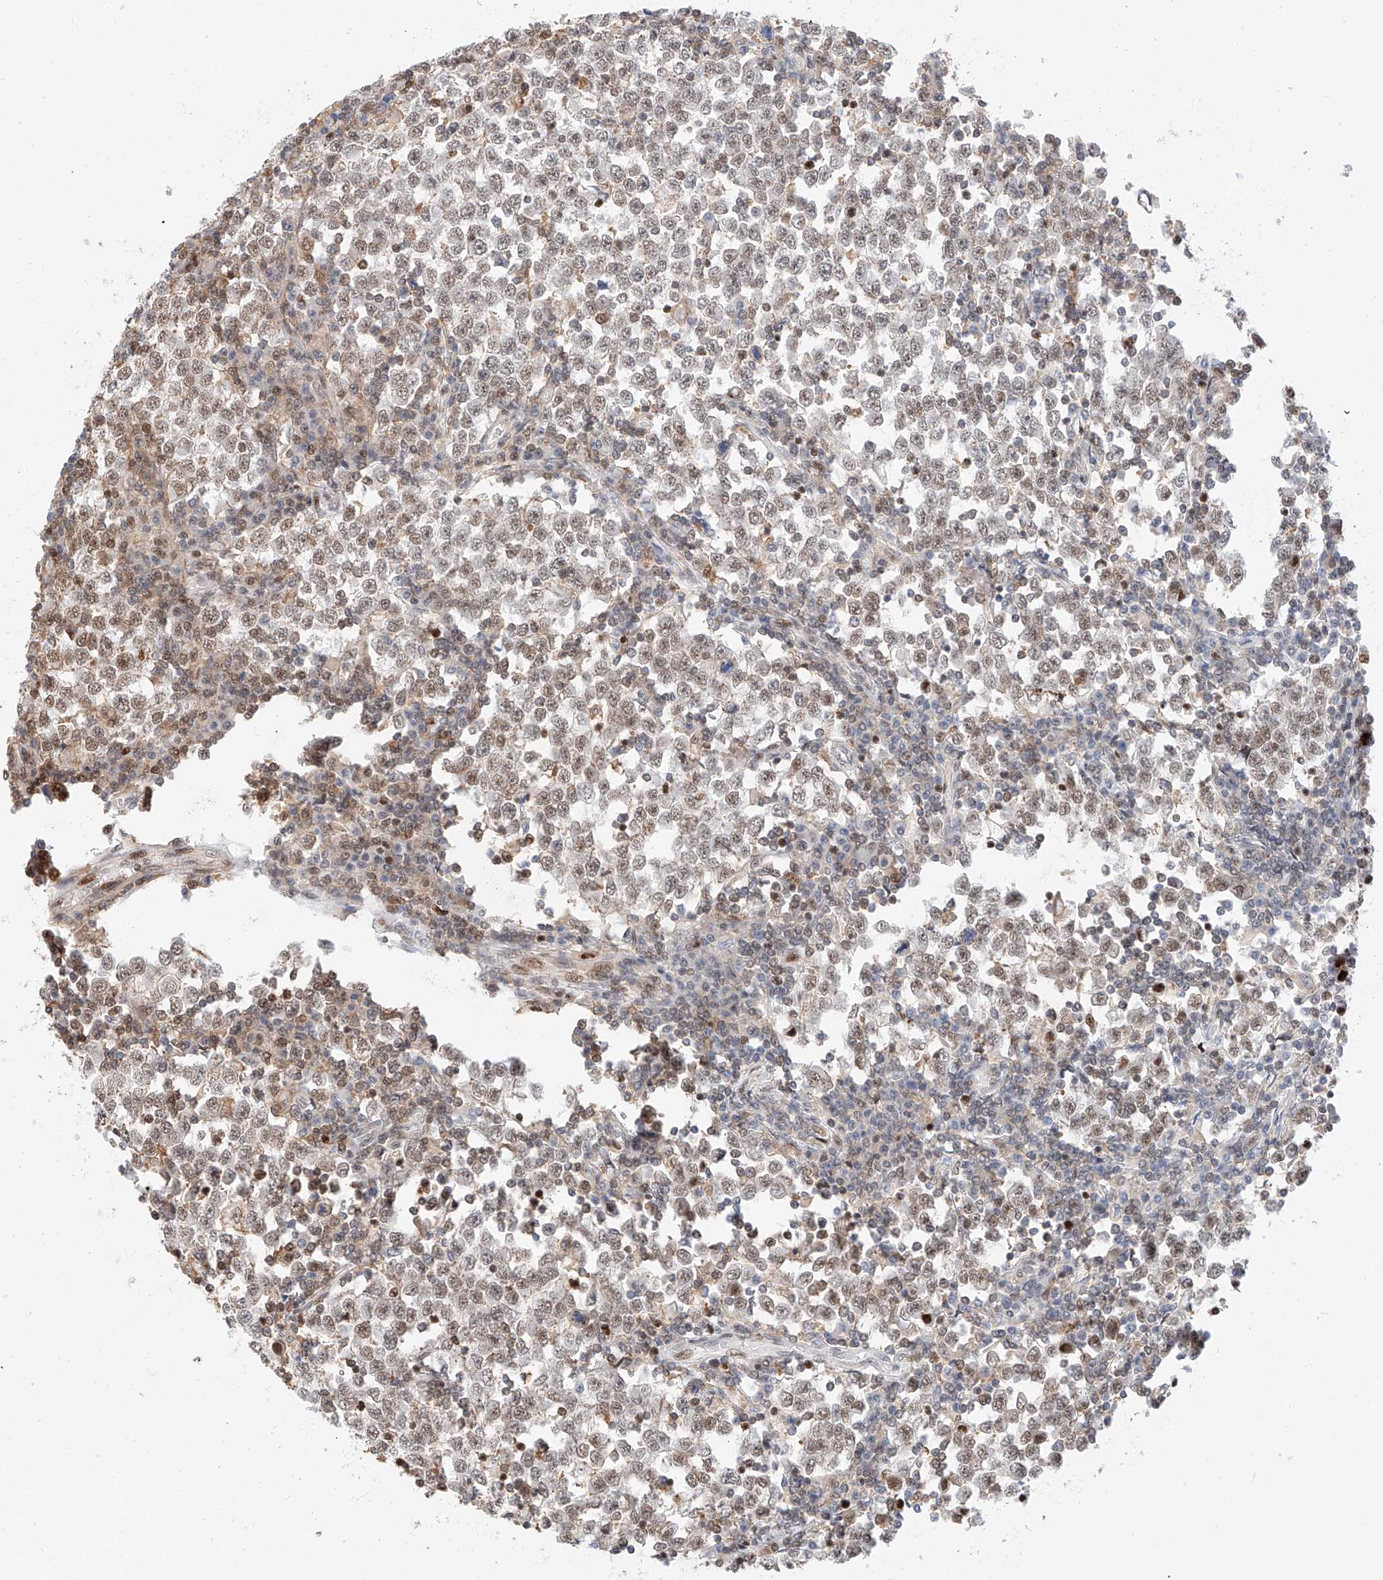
{"staining": {"intensity": "moderate", "quantity": "25%-75%", "location": "nuclear"}, "tissue": "testis cancer", "cell_type": "Tumor cells", "image_type": "cancer", "snomed": [{"axis": "morphology", "description": "Seminoma, NOS"}, {"axis": "topography", "description": "Testis"}], "caption": "A brown stain shows moderate nuclear expression of a protein in human testis cancer (seminoma) tumor cells.", "gene": "HDAC9", "patient": {"sex": "male", "age": 65}}